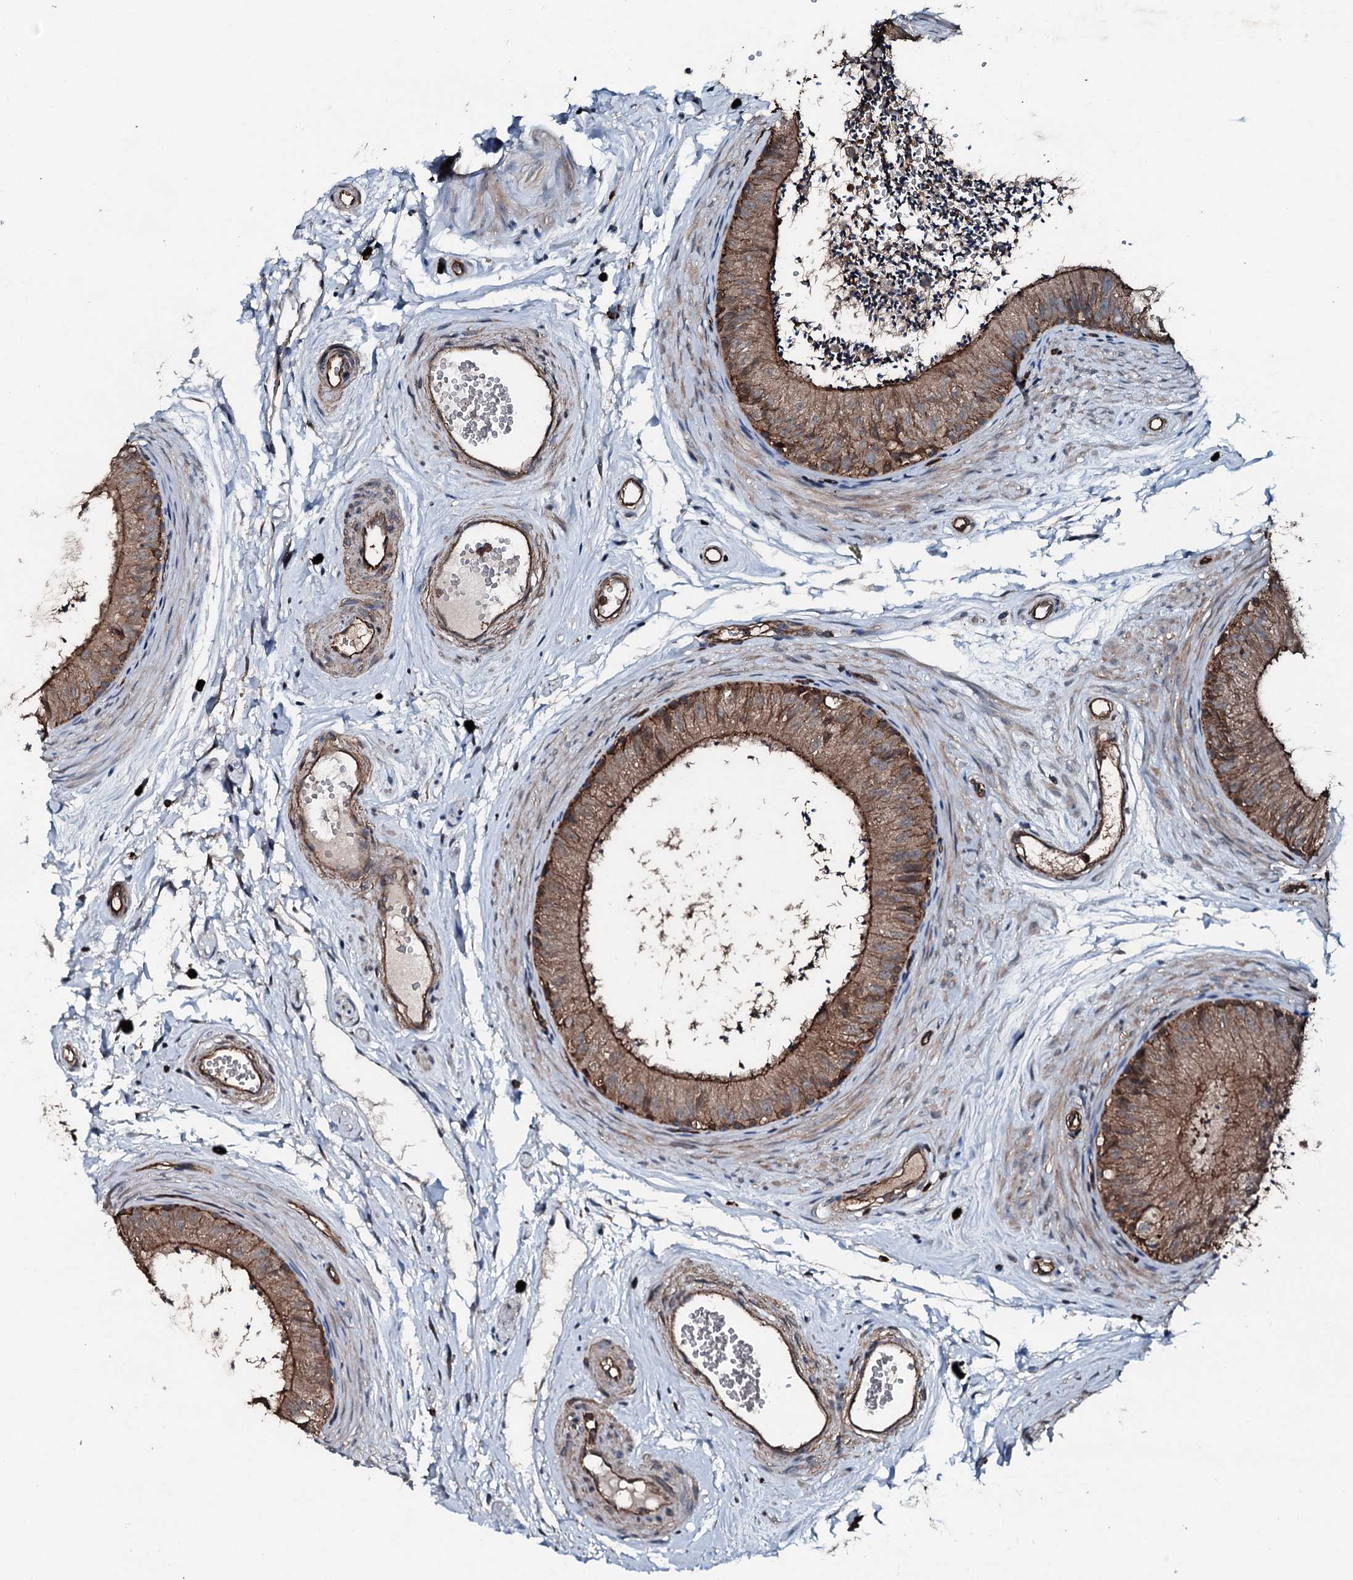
{"staining": {"intensity": "moderate", "quantity": ">75%", "location": "cytoplasmic/membranous"}, "tissue": "epididymis", "cell_type": "Glandular cells", "image_type": "normal", "snomed": [{"axis": "morphology", "description": "Normal tissue, NOS"}, {"axis": "topography", "description": "Epididymis"}], "caption": "Immunohistochemical staining of unremarkable epididymis shows medium levels of moderate cytoplasmic/membranous positivity in about >75% of glandular cells.", "gene": "SLC25A38", "patient": {"sex": "male", "age": 56}}